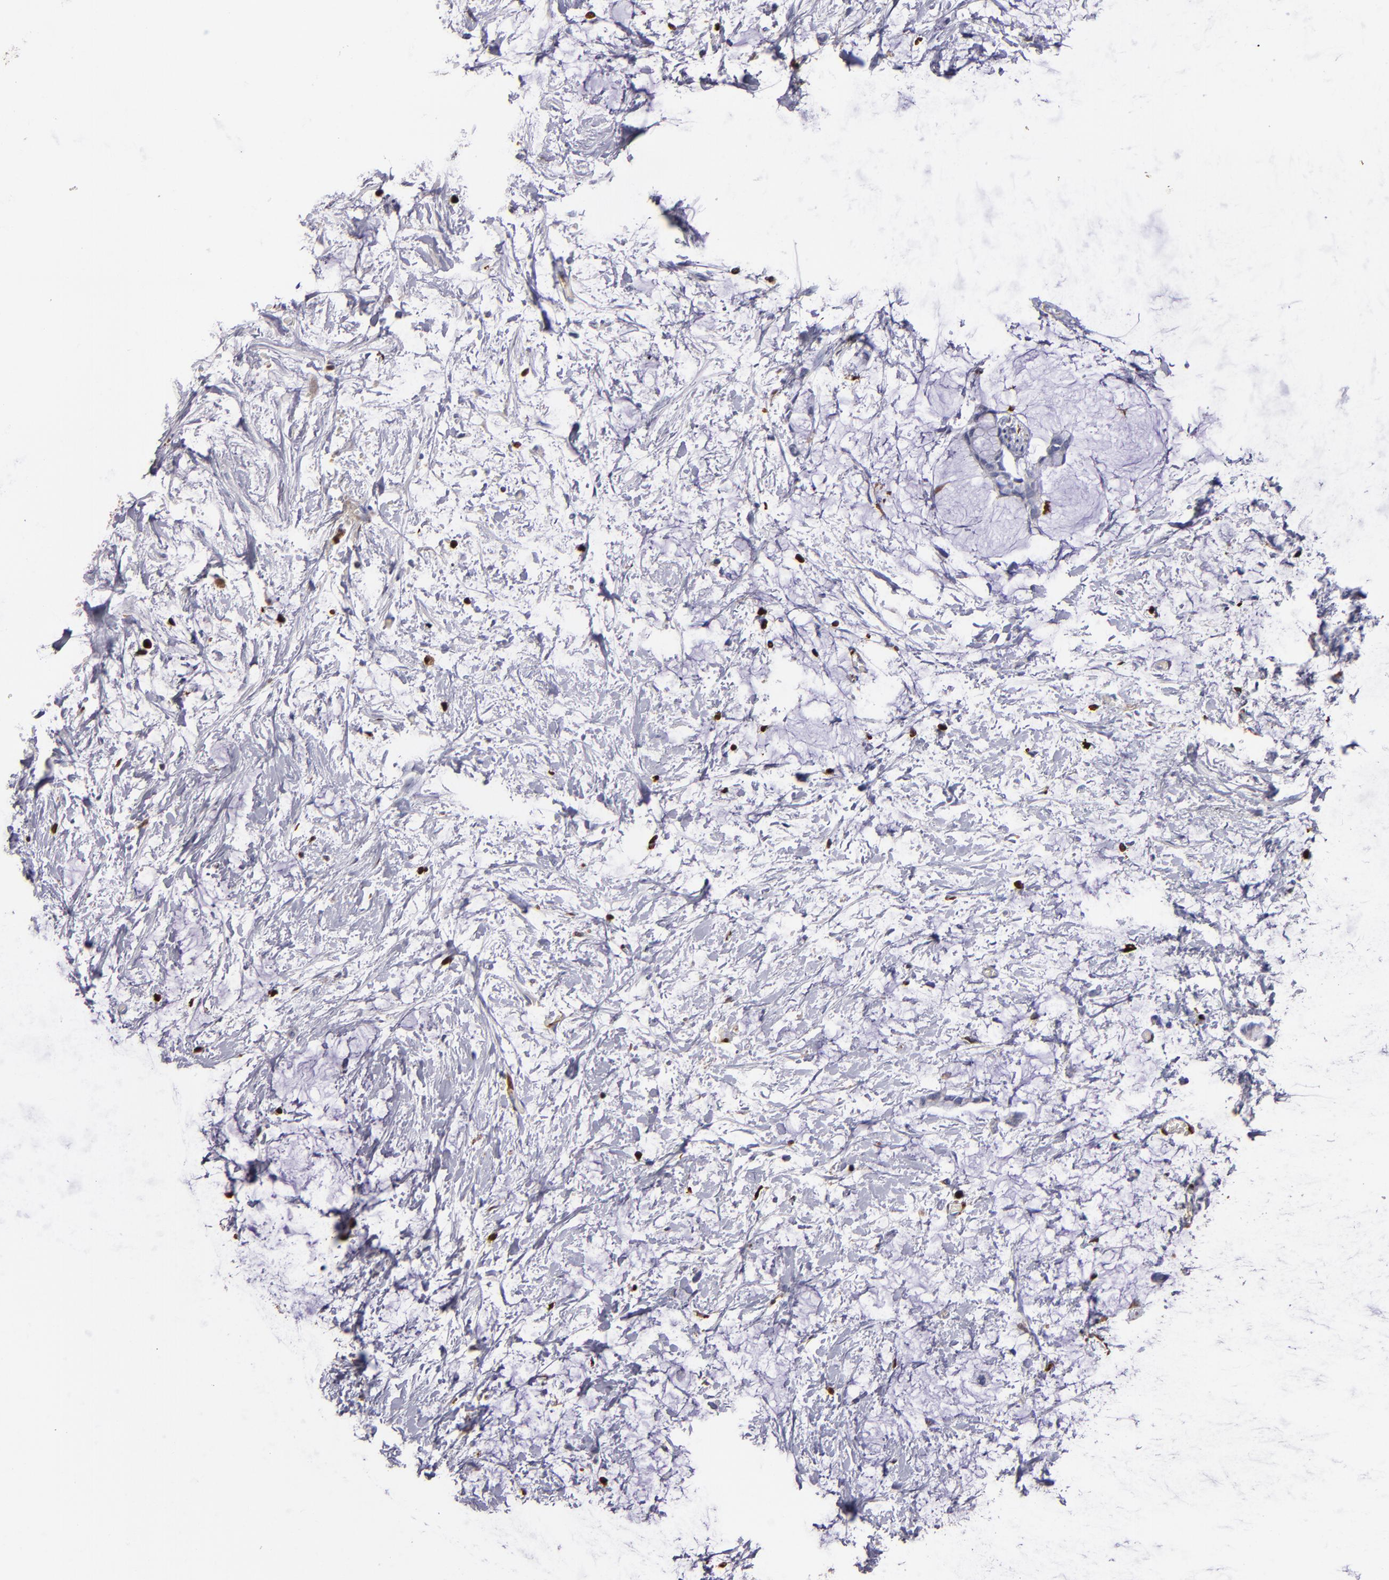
{"staining": {"intensity": "negative", "quantity": "none", "location": "none"}, "tissue": "colorectal cancer", "cell_type": "Tumor cells", "image_type": "cancer", "snomed": [{"axis": "morphology", "description": "Normal tissue, NOS"}, {"axis": "morphology", "description": "Adenocarcinoma, NOS"}, {"axis": "topography", "description": "Colon"}, {"axis": "topography", "description": "Peripheral nerve tissue"}], "caption": "The IHC photomicrograph has no significant expression in tumor cells of colorectal cancer tissue.", "gene": "S100A4", "patient": {"sex": "male", "age": 14}}